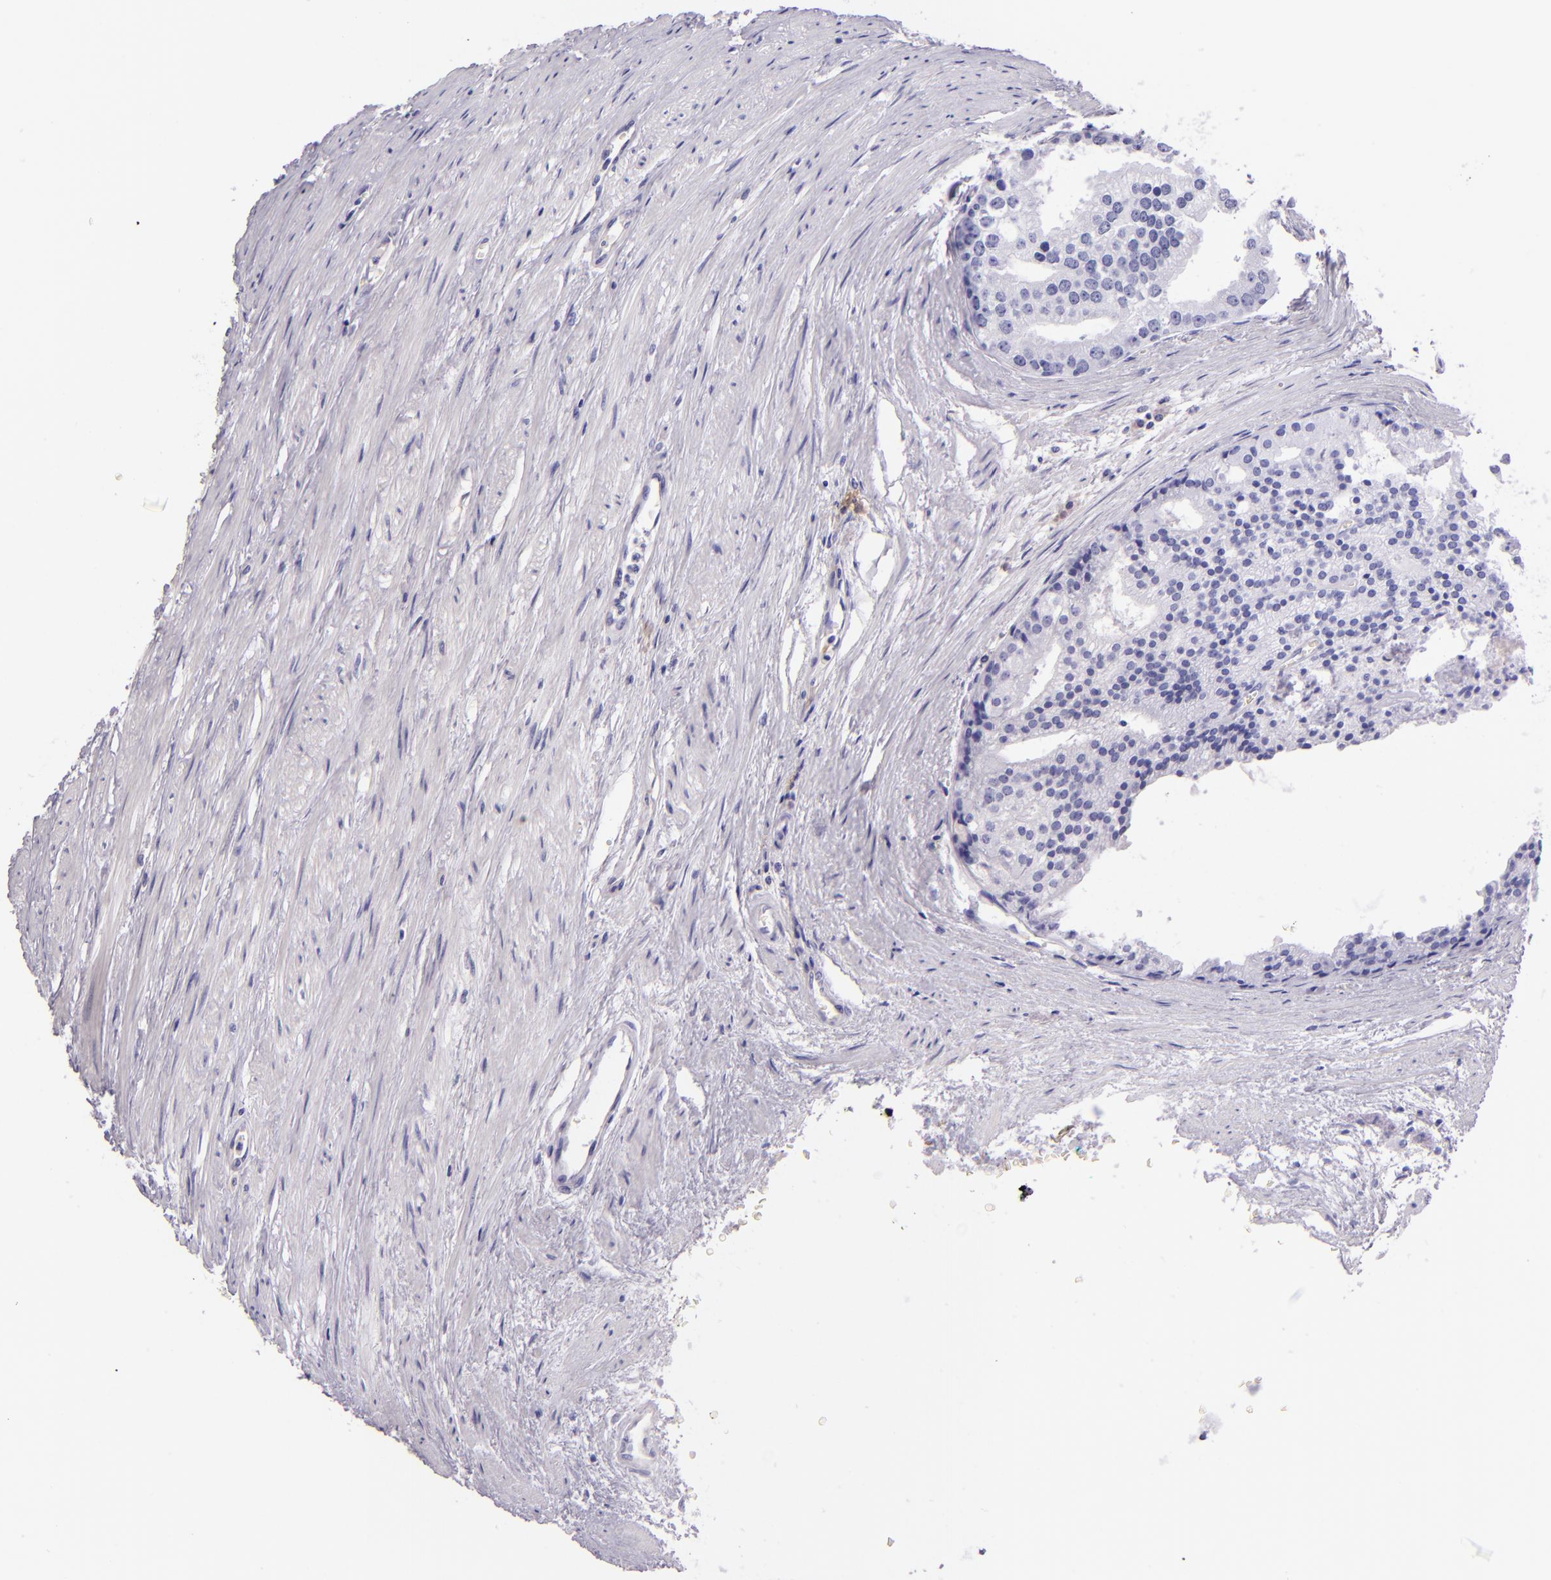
{"staining": {"intensity": "negative", "quantity": "none", "location": "none"}, "tissue": "prostate cancer", "cell_type": "Tumor cells", "image_type": "cancer", "snomed": [{"axis": "morphology", "description": "Adenocarcinoma, High grade"}, {"axis": "topography", "description": "Prostate"}], "caption": "Adenocarcinoma (high-grade) (prostate) was stained to show a protein in brown. There is no significant expression in tumor cells.", "gene": "ICAM1", "patient": {"sex": "male", "age": 56}}